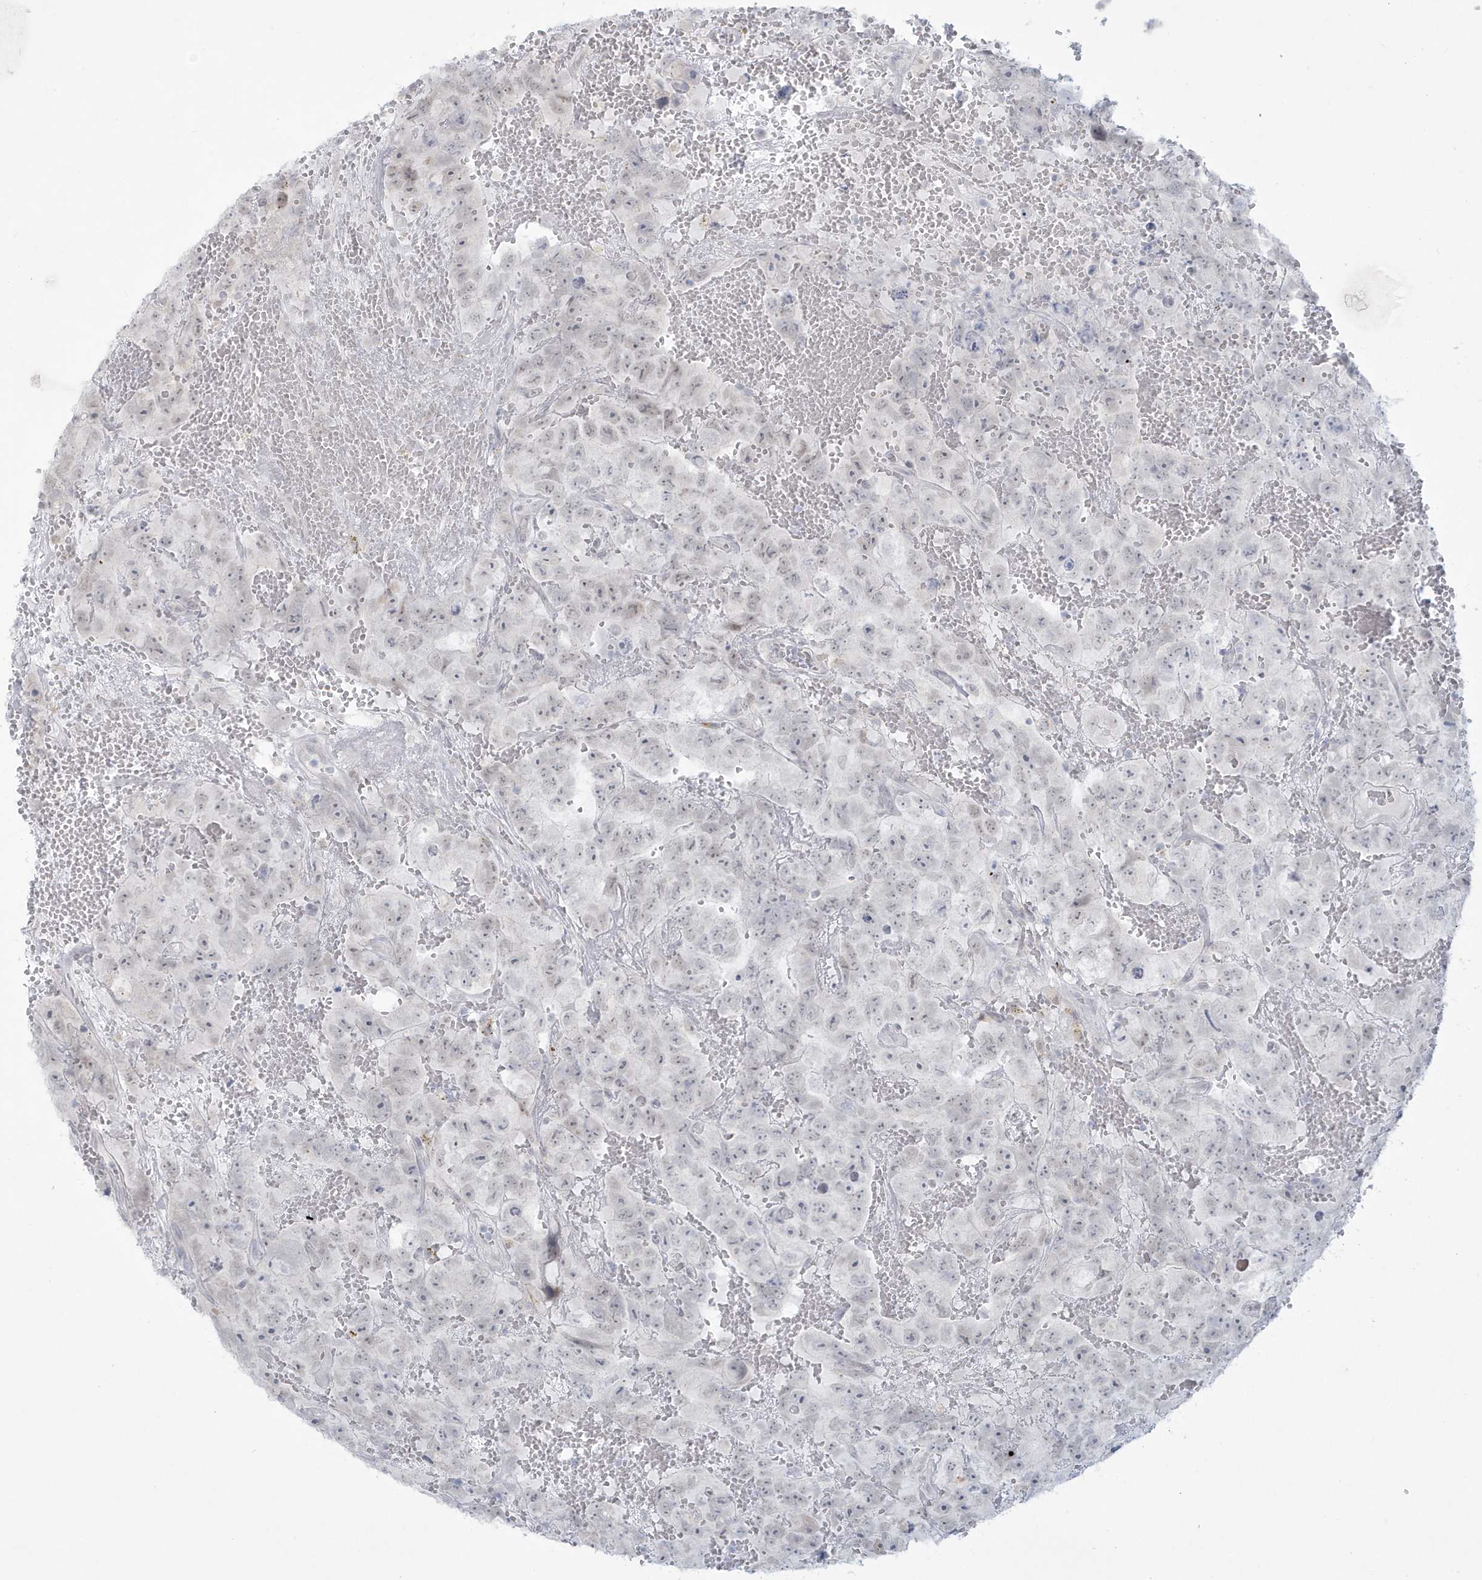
{"staining": {"intensity": "negative", "quantity": "none", "location": "none"}, "tissue": "testis cancer", "cell_type": "Tumor cells", "image_type": "cancer", "snomed": [{"axis": "morphology", "description": "Carcinoma, Embryonal, NOS"}, {"axis": "topography", "description": "Testis"}], "caption": "The immunohistochemistry (IHC) histopathology image has no significant staining in tumor cells of testis embryonal carcinoma tissue.", "gene": "HERC6", "patient": {"sex": "male", "age": 45}}